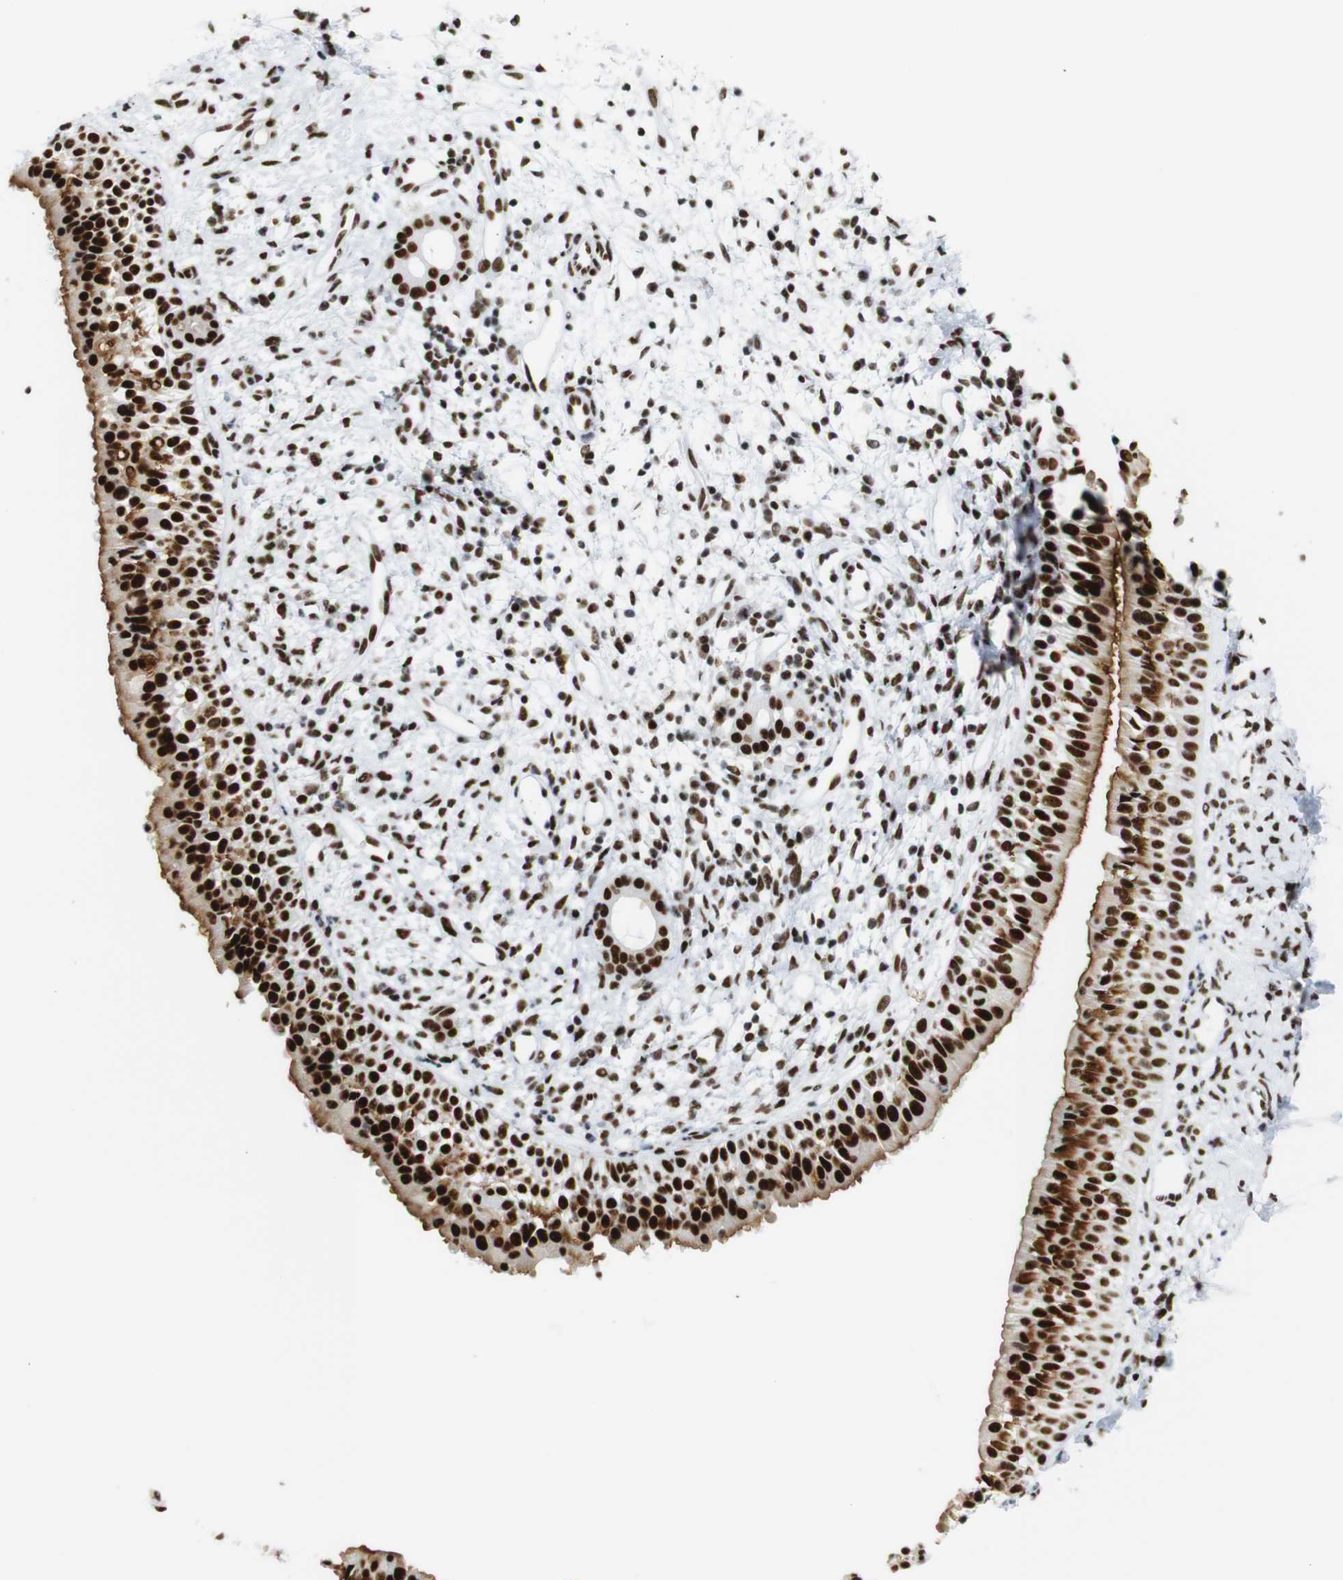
{"staining": {"intensity": "strong", "quantity": ">75%", "location": "cytoplasmic/membranous,nuclear"}, "tissue": "nasopharynx", "cell_type": "Respiratory epithelial cells", "image_type": "normal", "snomed": [{"axis": "morphology", "description": "Normal tissue, NOS"}, {"axis": "topography", "description": "Nasopharynx"}], "caption": "Immunohistochemical staining of unremarkable human nasopharynx displays high levels of strong cytoplasmic/membranous,nuclear expression in about >75% of respiratory epithelial cells.", "gene": "TRA2B", "patient": {"sex": "male", "age": 22}}